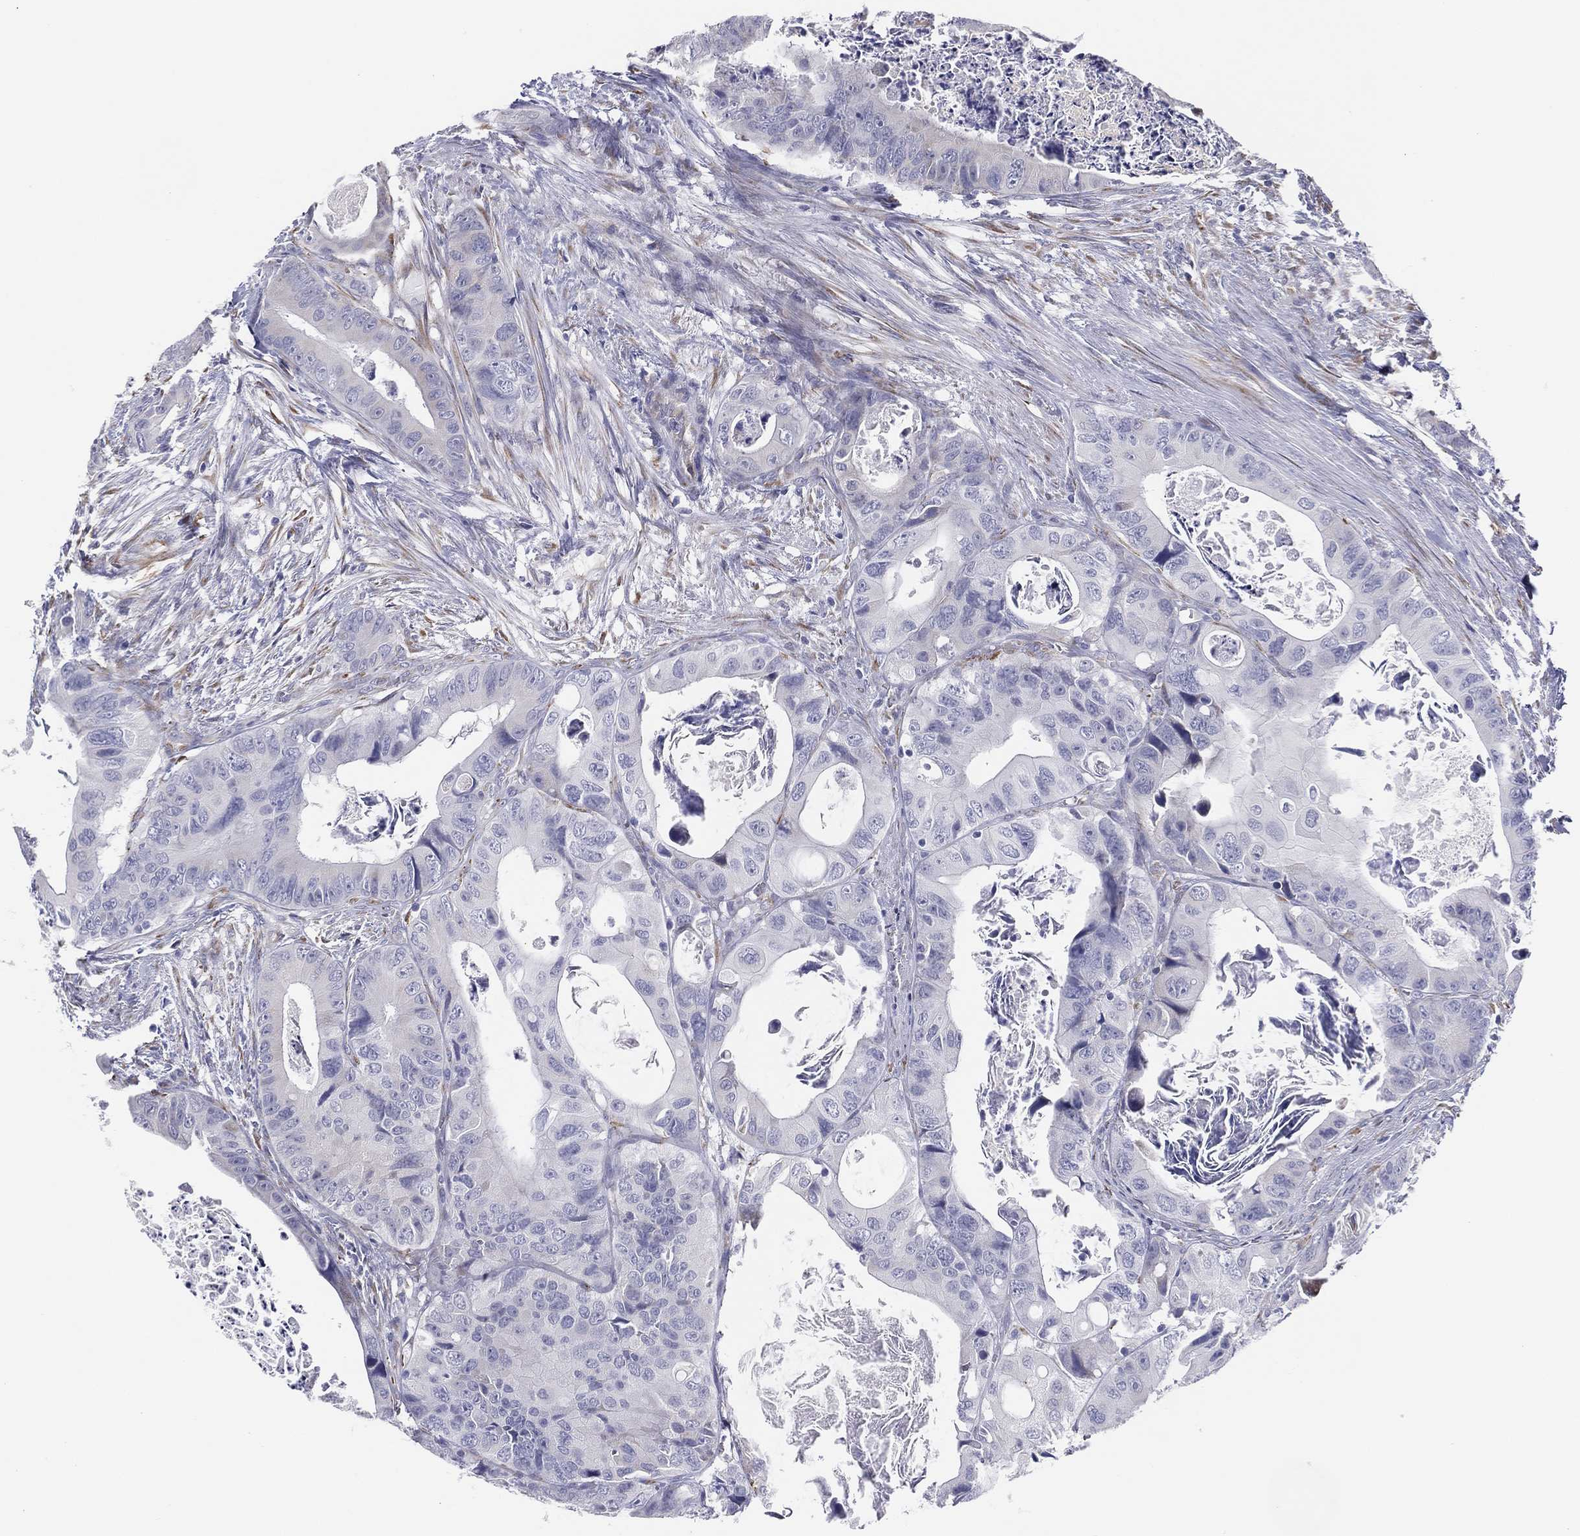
{"staining": {"intensity": "negative", "quantity": "none", "location": "none"}, "tissue": "colorectal cancer", "cell_type": "Tumor cells", "image_type": "cancer", "snomed": [{"axis": "morphology", "description": "Adenocarcinoma, NOS"}, {"axis": "topography", "description": "Rectum"}], "caption": "Immunohistochemistry (IHC) photomicrograph of human adenocarcinoma (colorectal) stained for a protein (brown), which demonstrates no staining in tumor cells. (DAB immunohistochemistry (IHC) with hematoxylin counter stain).", "gene": "MLF1", "patient": {"sex": "male", "age": 64}}